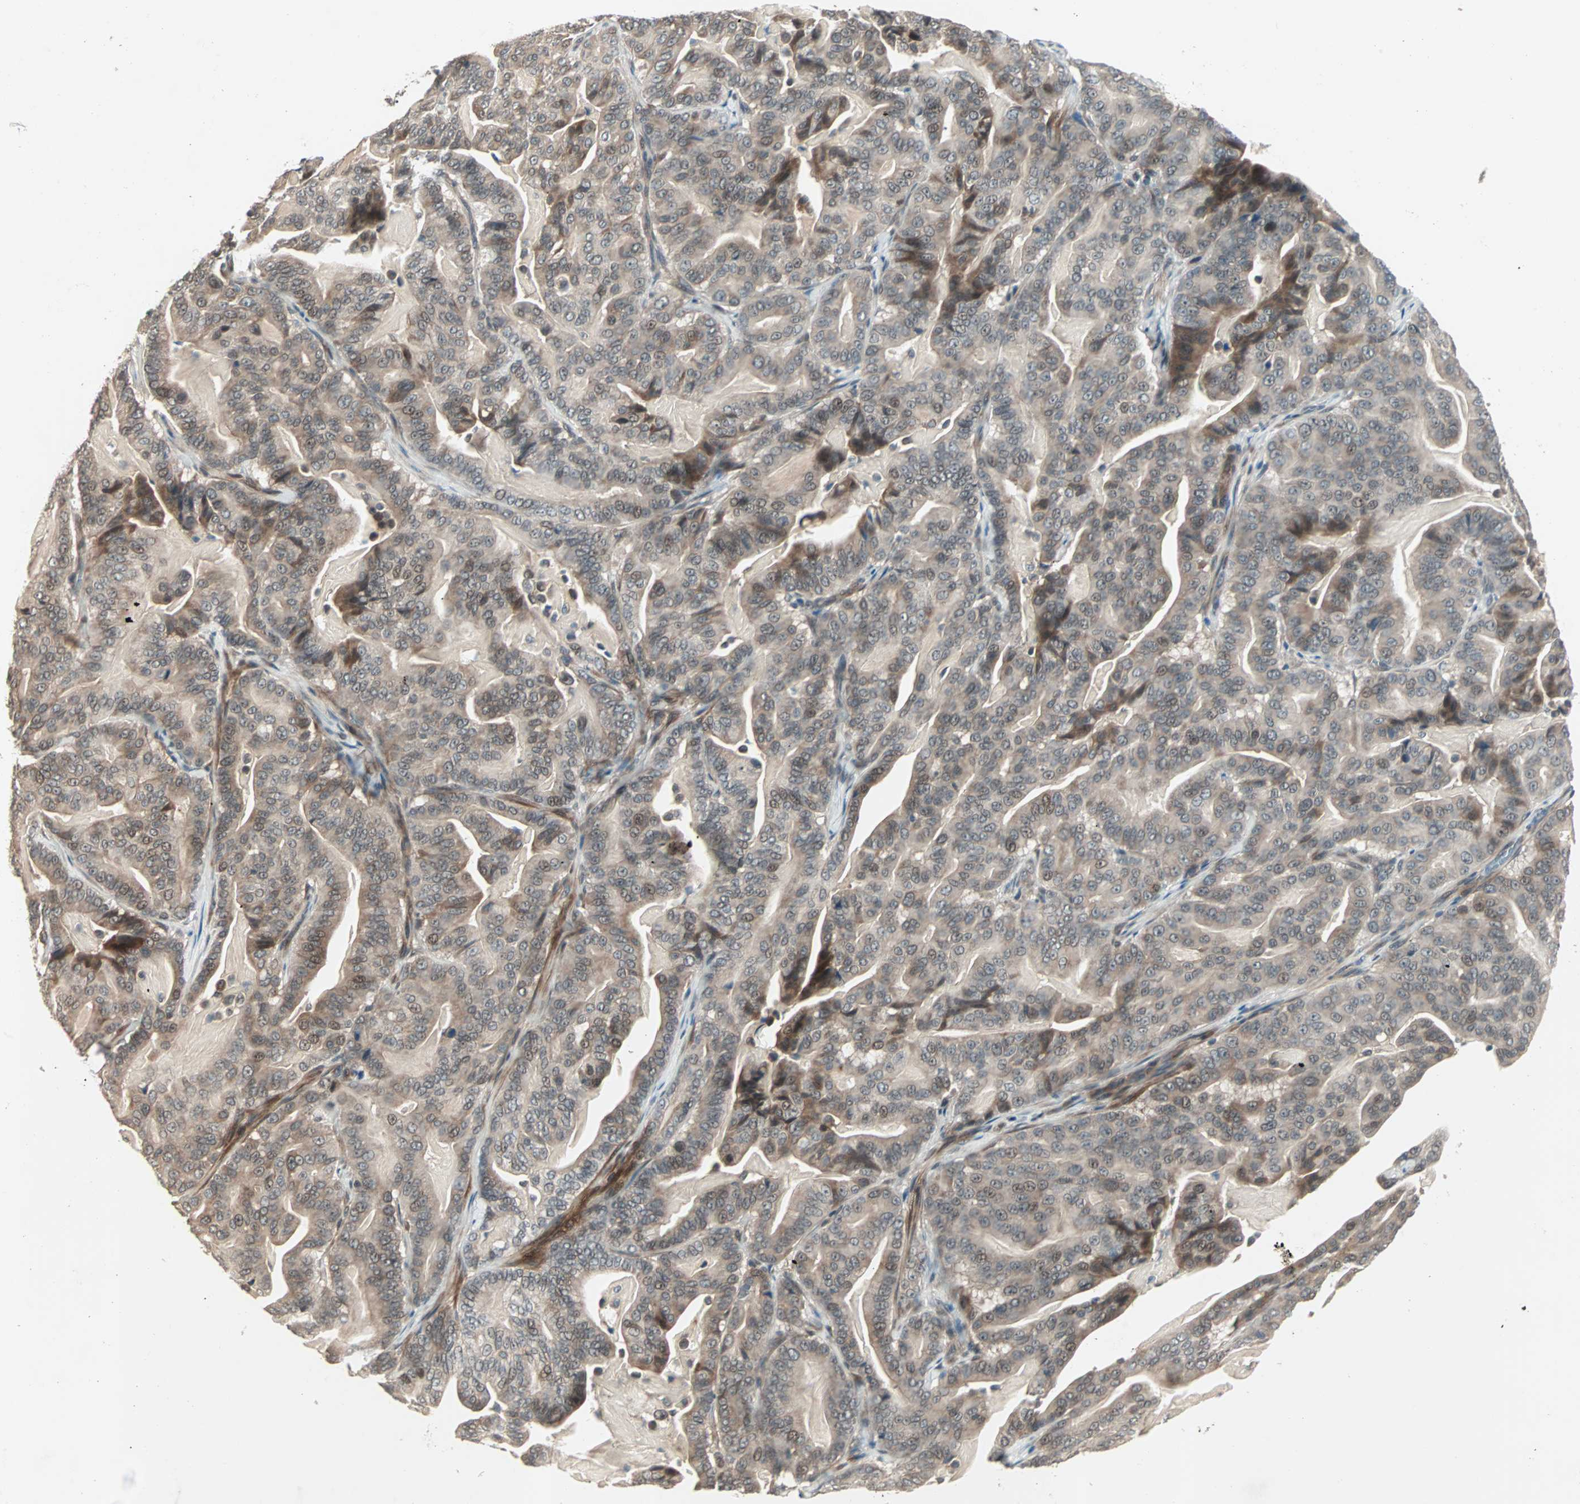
{"staining": {"intensity": "weak", "quantity": ">75%", "location": "cytoplasmic/membranous"}, "tissue": "pancreatic cancer", "cell_type": "Tumor cells", "image_type": "cancer", "snomed": [{"axis": "morphology", "description": "Adenocarcinoma, NOS"}, {"axis": "topography", "description": "Pancreas"}], "caption": "IHC micrograph of human pancreatic cancer (adenocarcinoma) stained for a protein (brown), which shows low levels of weak cytoplasmic/membranous expression in approximately >75% of tumor cells.", "gene": "PGBD1", "patient": {"sex": "male", "age": 63}}